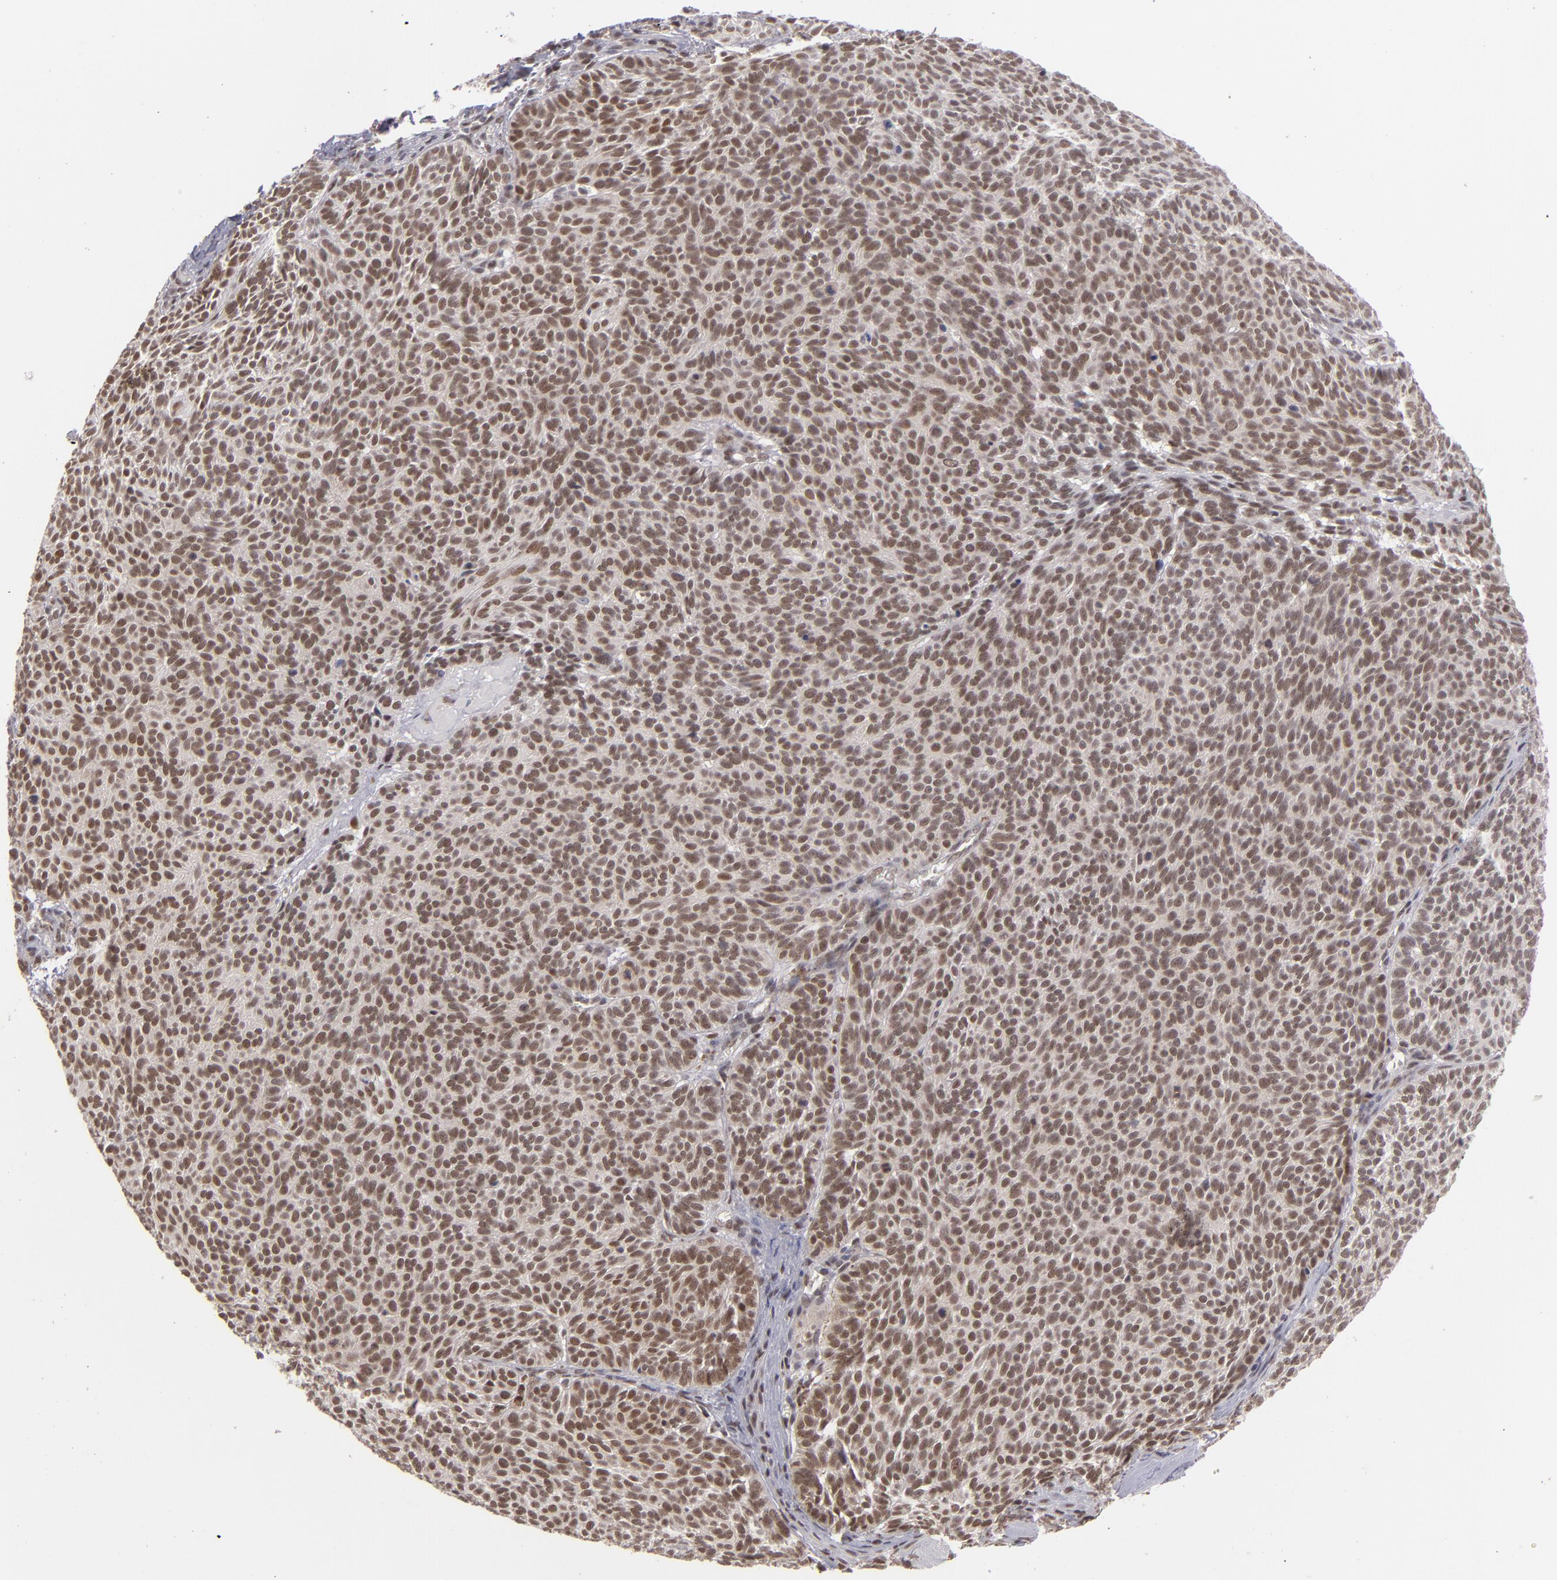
{"staining": {"intensity": "moderate", "quantity": ">75%", "location": "nuclear"}, "tissue": "skin cancer", "cell_type": "Tumor cells", "image_type": "cancer", "snomed": [{"axis": "morphology", "description": "Basal cell carcinoma"}, {"axis": "topography", "description": "Skin"}], "caption": "Approximately >75% of tumor cells in human skin cancer exhibit moderate nuclear protein staining as visualized by brown immunohistochemical staining.", "gene": "MLLT3", "patient": {"sex": "male", "age": 63}}